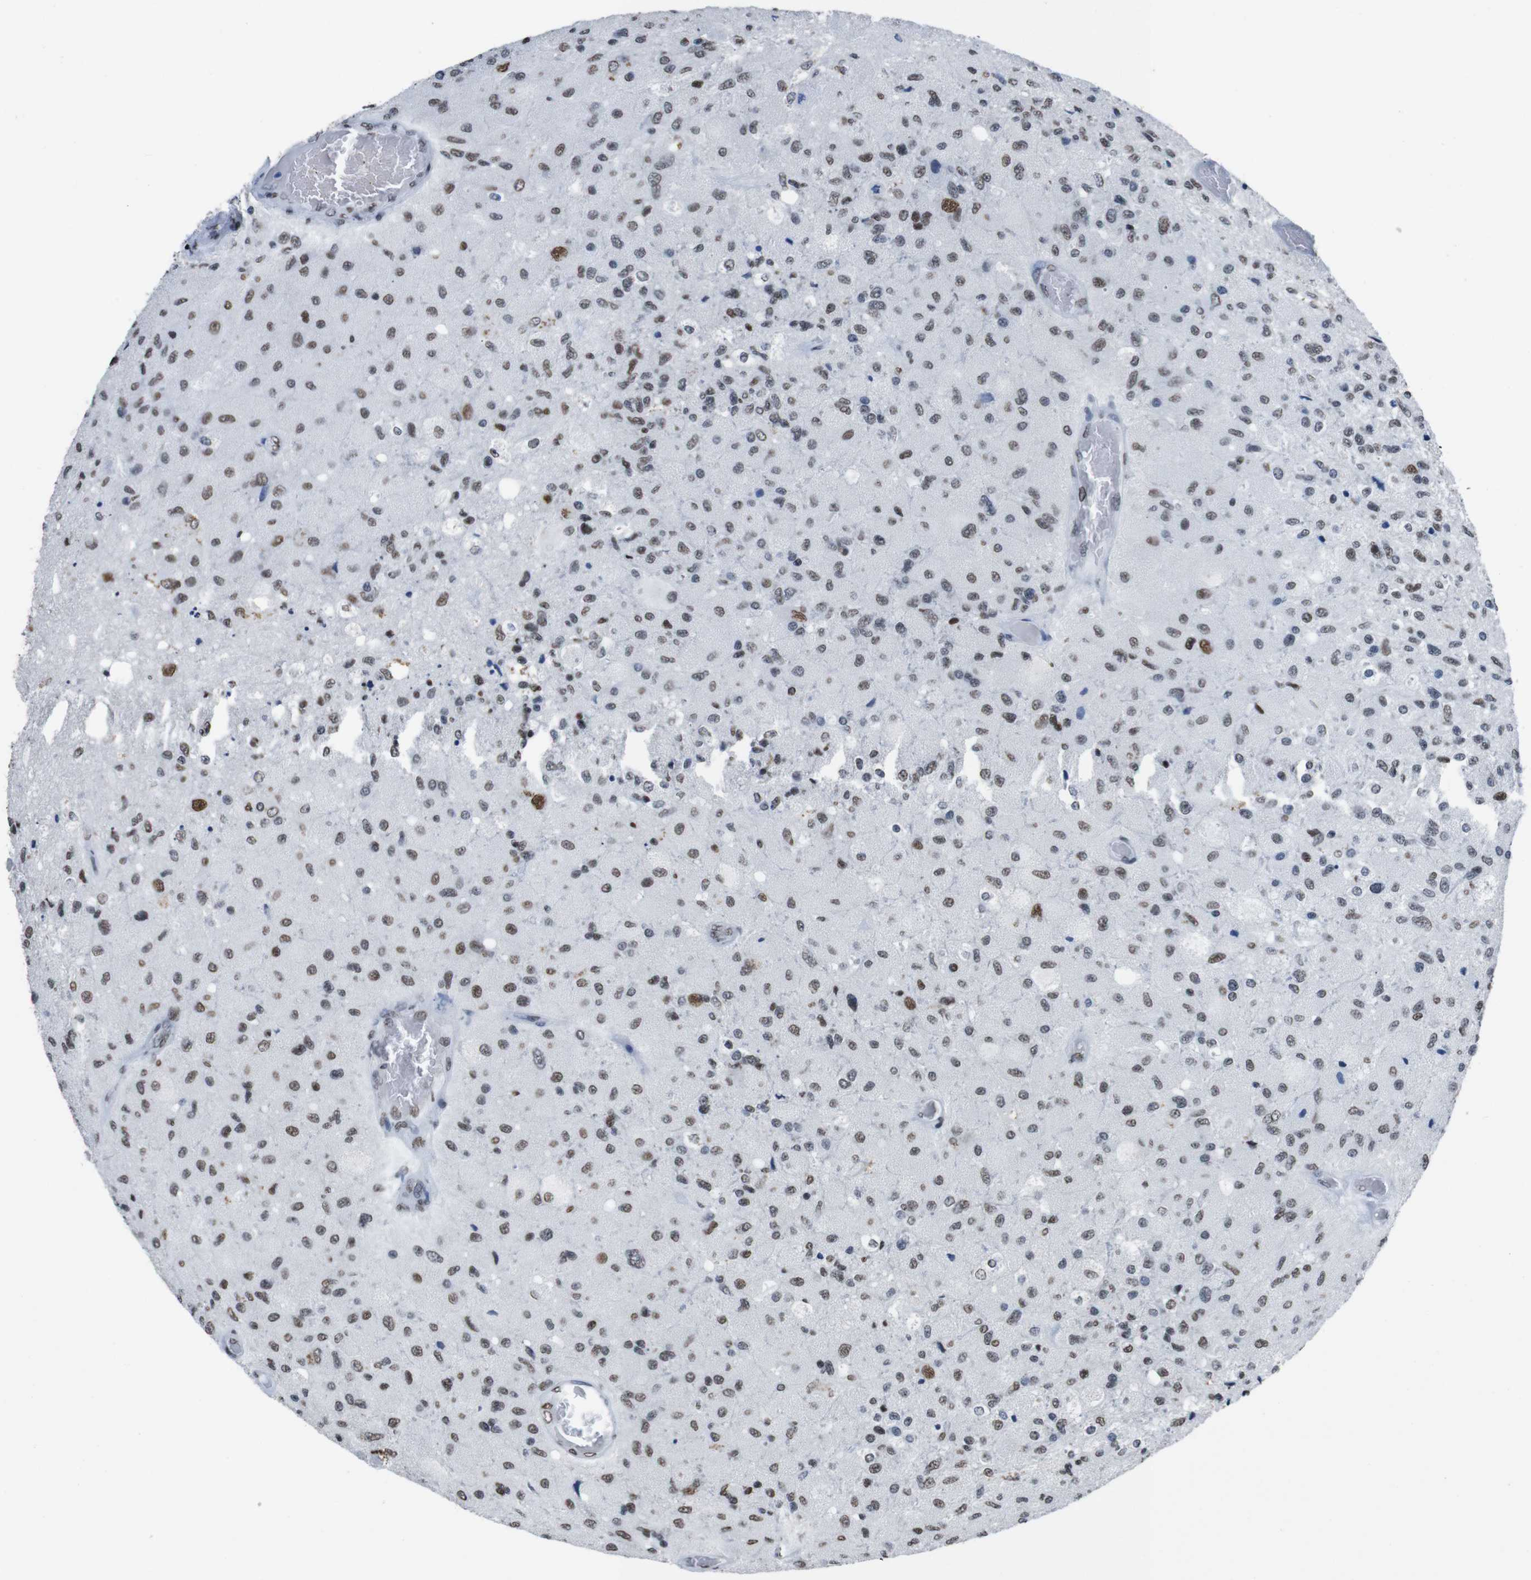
{"staining": {"intensity": "weak", "quantity": ">75%", "location": "nuclear"}, "tissue": "glioma", "cell_type": "Tumor cells", "image_type": "cancer", "snomed": [{"axis": "morphology", "description": "Normal tissue, NOS"}, {"axis": "morphology", "description": "Glioma, malignant, High grade"}, {"axis": "topography", "description": "Cerebral cortex"}], "caption": "Immunohistochemical staining of human glioma reveals weak nuclear protein expression in about >75% of tumor cells.", "gene": "PIP4P2", "patient": {"sex": "male", "age": 77}}